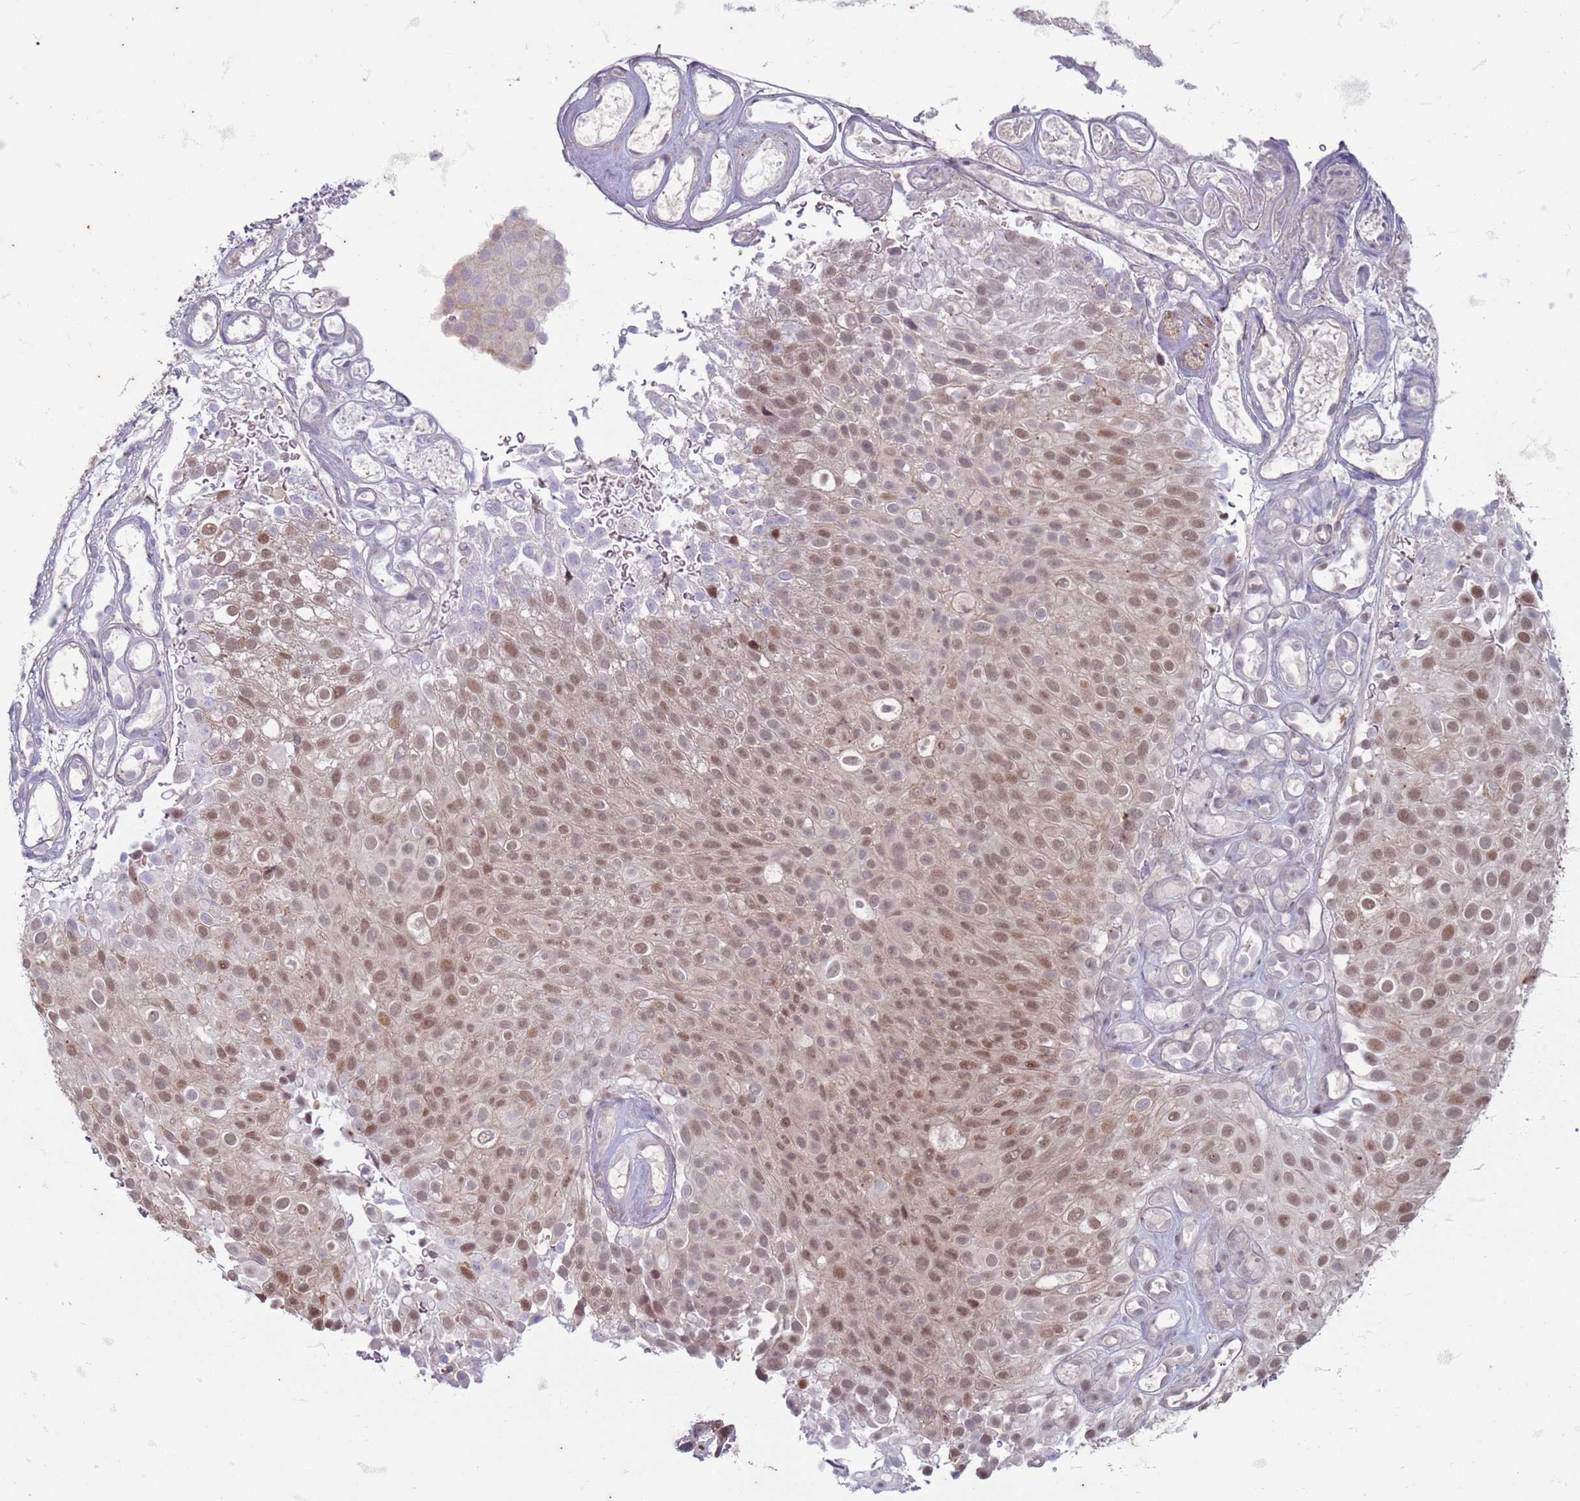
{"staining": {"intensity": "moderate", "quantity": ">75%", "location": "nuclear"}, "tissue": "urothelial cancer", "cell_type": "Tumor cells", "image_type": "cancer", "snomed": [{"axis": "morphology", "description": "Urothelial carcinoma, Low grade"}, {"axis": "topography", "description": "Urinary bladder"}], "caption": "A brown stain shows moderate nuclear positivity of a protein in human urothelial carcinoma (low-grade) tumor cells.", "gene": "TRMT6", "patient": {"sex": "male", "age": 78}}